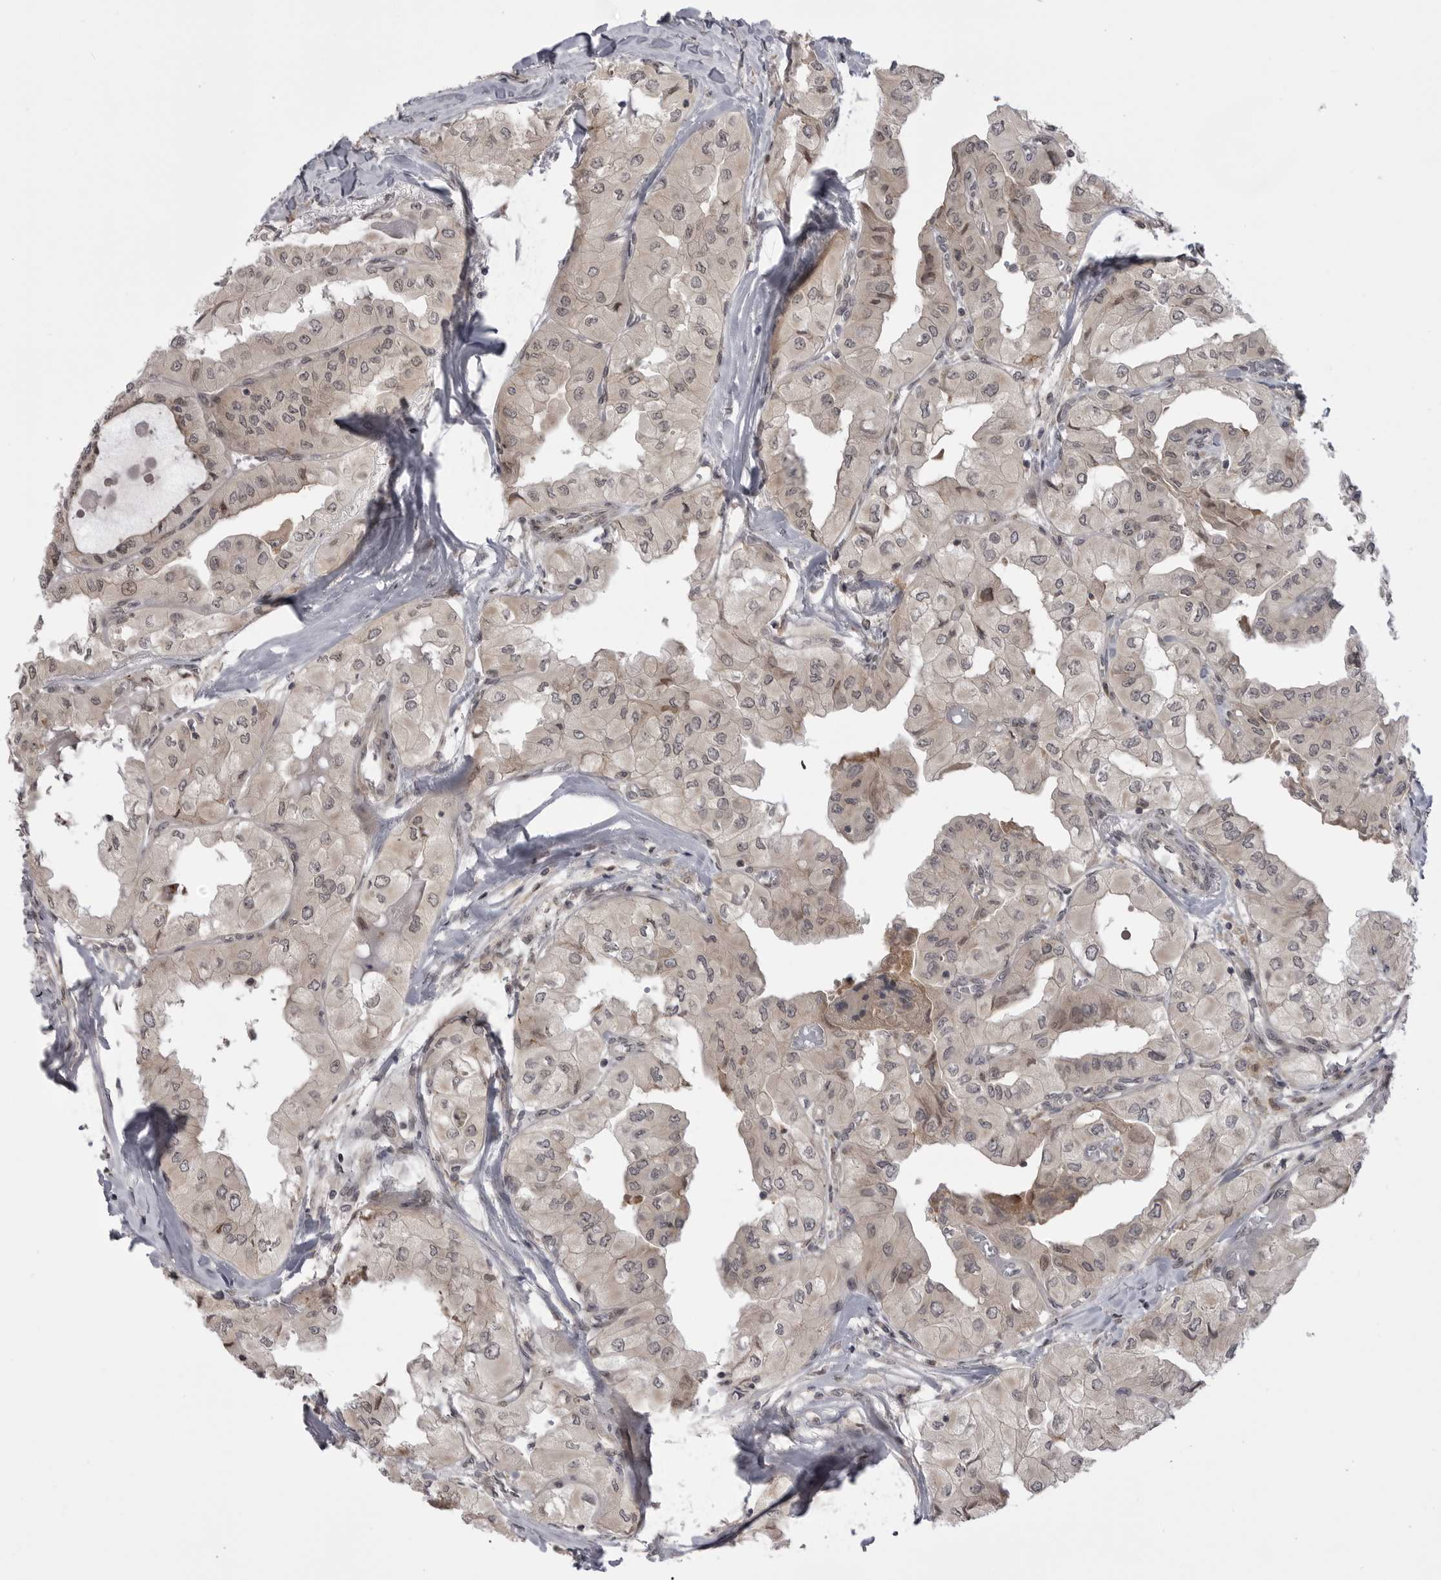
{"staining": {"intensity": "weak", "quantity": "25%-75%", "location": "cytoplasmic/membranous"}, "tissue": "thyroid cancer", "cell_type": "Tumor cells", "image_type": "cancer", "snomed": [{"axis": "morphology", "description": "Papillary adenocarcinoma, NOS"}, {"axis": "topography", "description": "Thyroid gland"}], "caption": "Immunohistochemistry (IHC) photomicrograph of human papillary adenocarcinoma (thyroid) stained for a protein (brown), which demonstrates low levels of weak cytoplasmic/membranous positivity in approximately 25%-75% of tumor cells.", "gene": "PTK2B", "patient": {"sex": "female", "age": 59}}